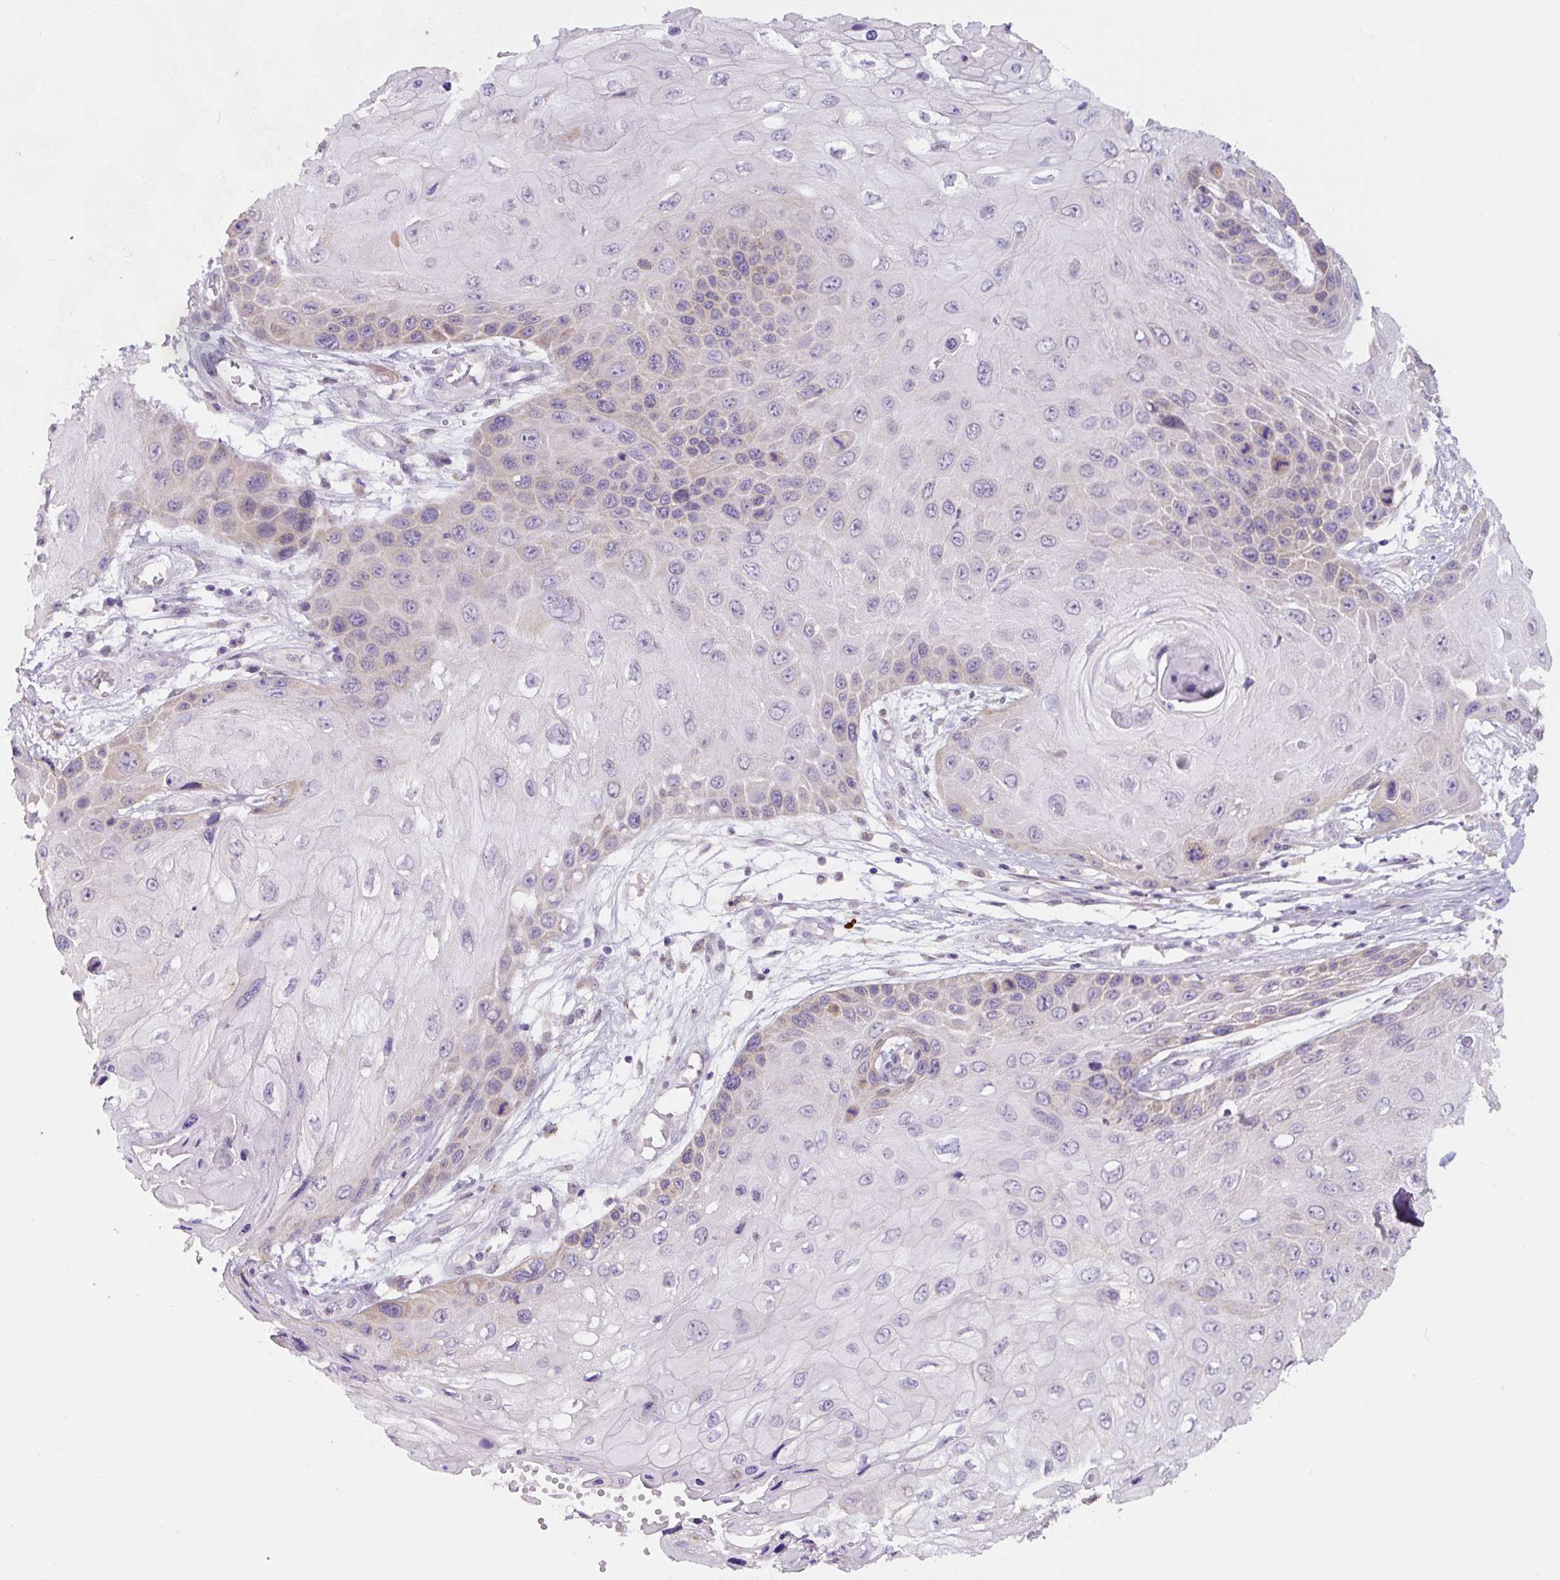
{"staining": {"intensity": "negative", "quantity": "none", "location": "none"}, "tissue": "skin cancer", "cell_type": "Tumor cells", "image_type": "cancer", "snomed": [{"axis": "morphology", "description": "Squamous cell carcinoma, NOS"}, {"axis": "topography", "description": "Skin"}, {"axis": "topography", "description": "Vulva"}], "caption": "A high-resolution micrograph shows immunohistochemistry (IHC) staining of skin cancer (squamous cell carcinoma), which shows no significant expression in tumor cells.", "gene": "ASRGL1", "patient": {"sex": "female", "age": 44}}